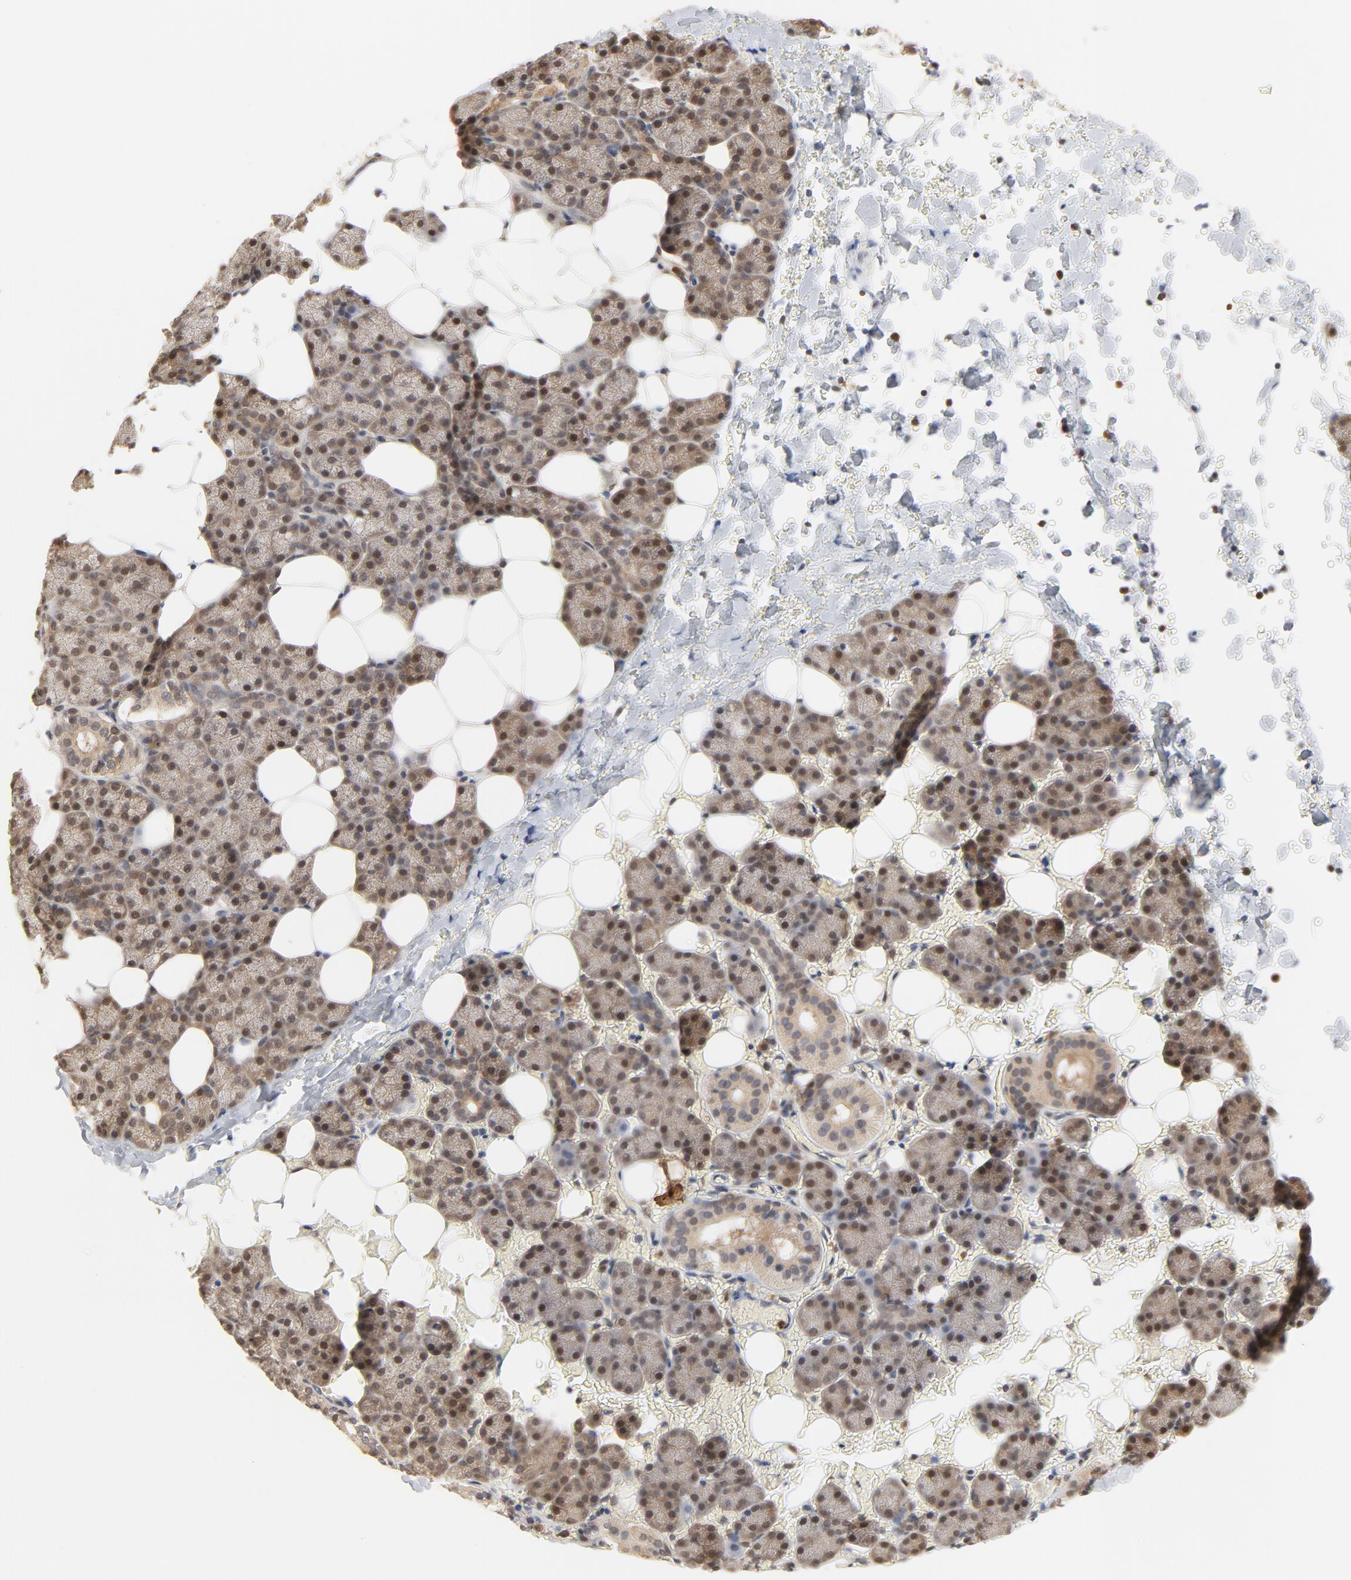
{"staining": {"intensity": "moderate", "quantity": "25%-75%", "location": "cytoplasmic/membranous,nuclear"}, "tissue": "salivary gland", "cell_type": "Glandular cells", "image_type": "normal", "snomed": [{"axis": "morphology", "description": "Normal tissue, NOS"}, {"axis": "topography", "description": "Lymph node"}, {"axis": "topography", "description": "Salivary gland"}], "caption": "A histopathology image of human salivary gland stained for a protein demonstrates moderate cytoplasmic/membranous,nuclear brown staining in glandular cells.", "gene": "NEDD8", "patient": {"sex": "male", "age": 8}}